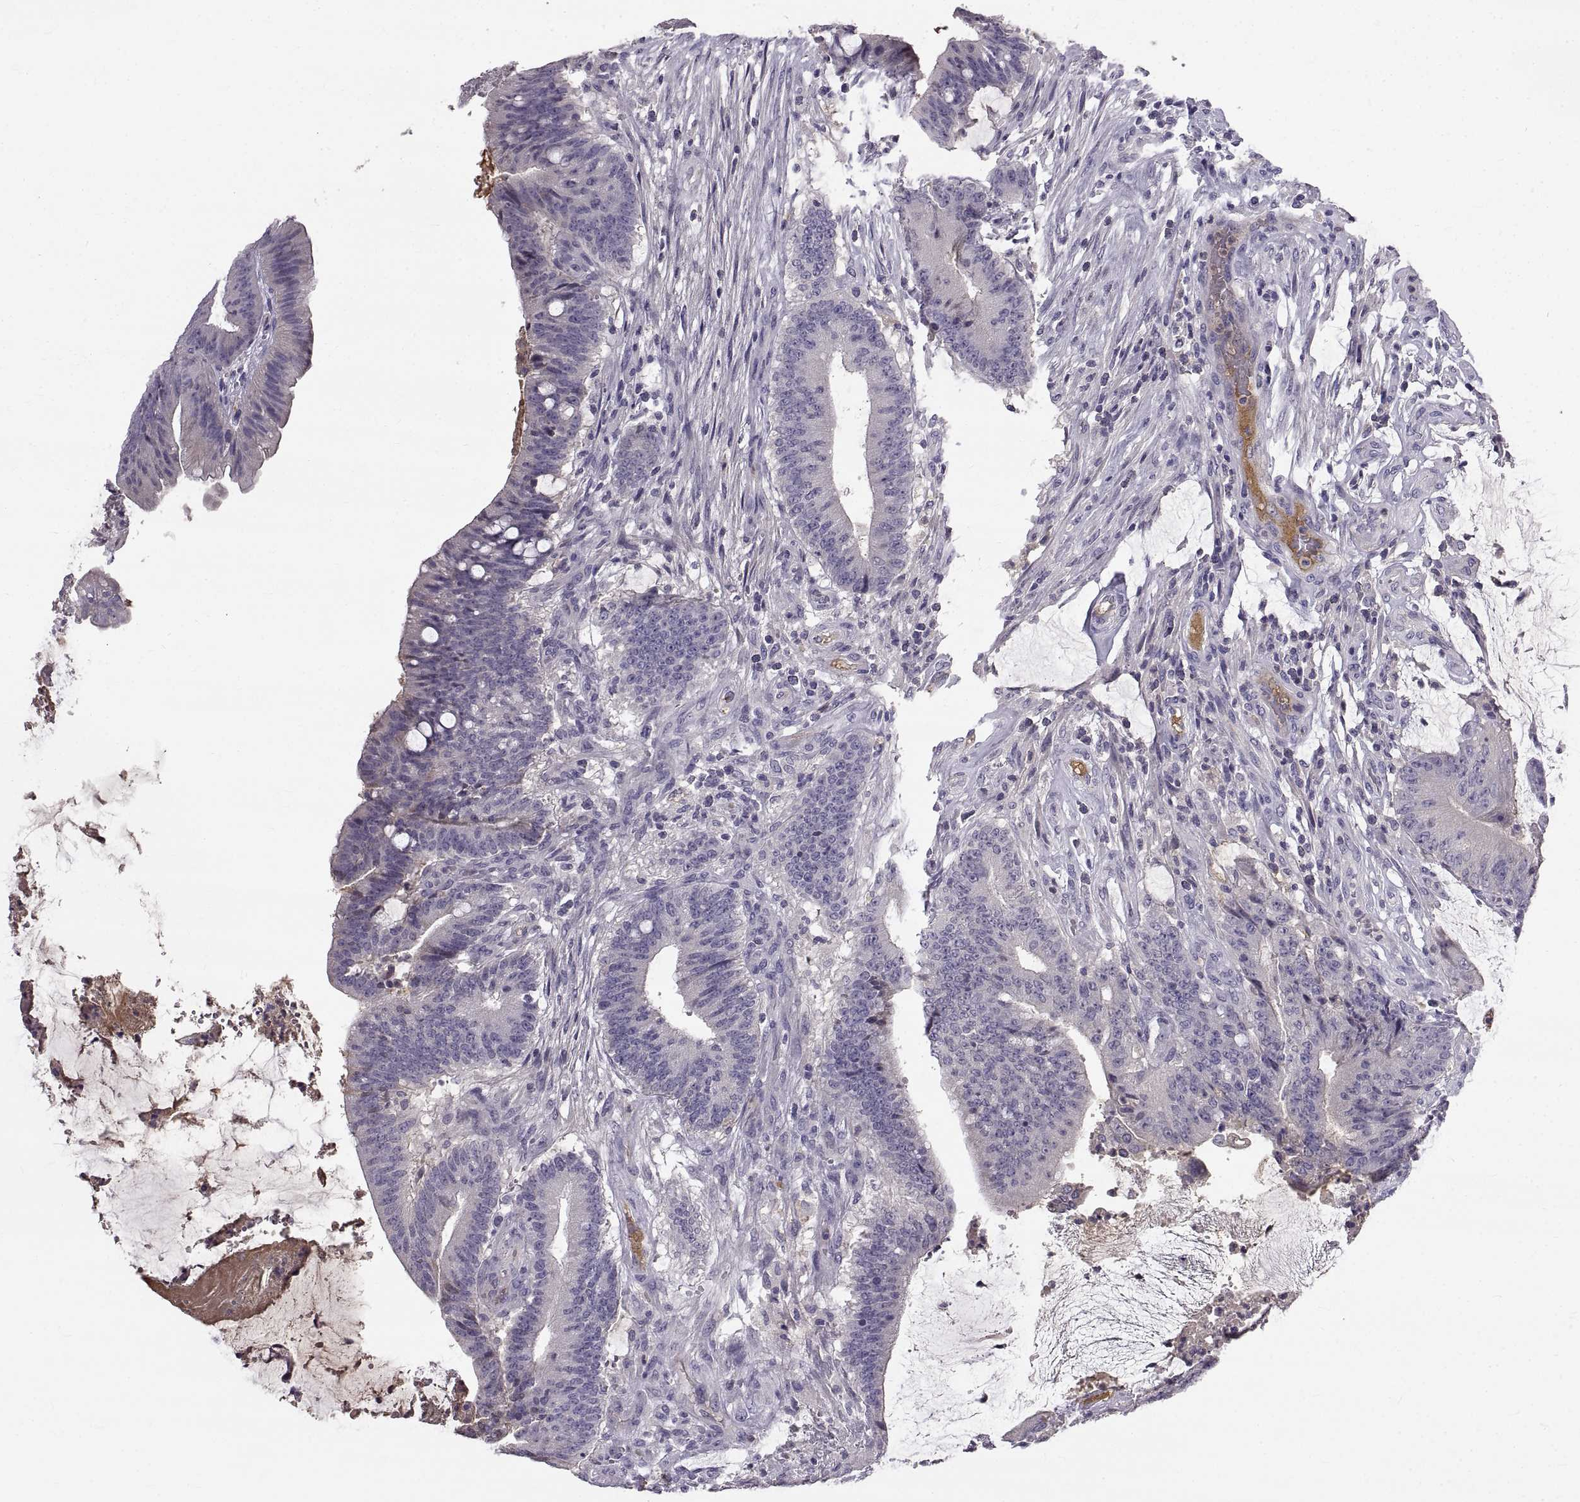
{"staining": {"intensity": "negative", "quantity": "none", "location": "none"}, "tissue": "colorectal cancer", "cell_type": "Tumor cells", "image_type": "cancer", "snomed": [{"axis": "morphology", "description": "Adenocarcinoma, NOS"}, {"axis": "topography", "description": "Colon"}], "caption": "This is an immunohistochemistry (IHC) histopathology image of colorectal cancer (adenocarcinoma). There is no staining in tumor cells.", "gene": "ADAM32", "patient": {"sex": "female", "age": 43}}